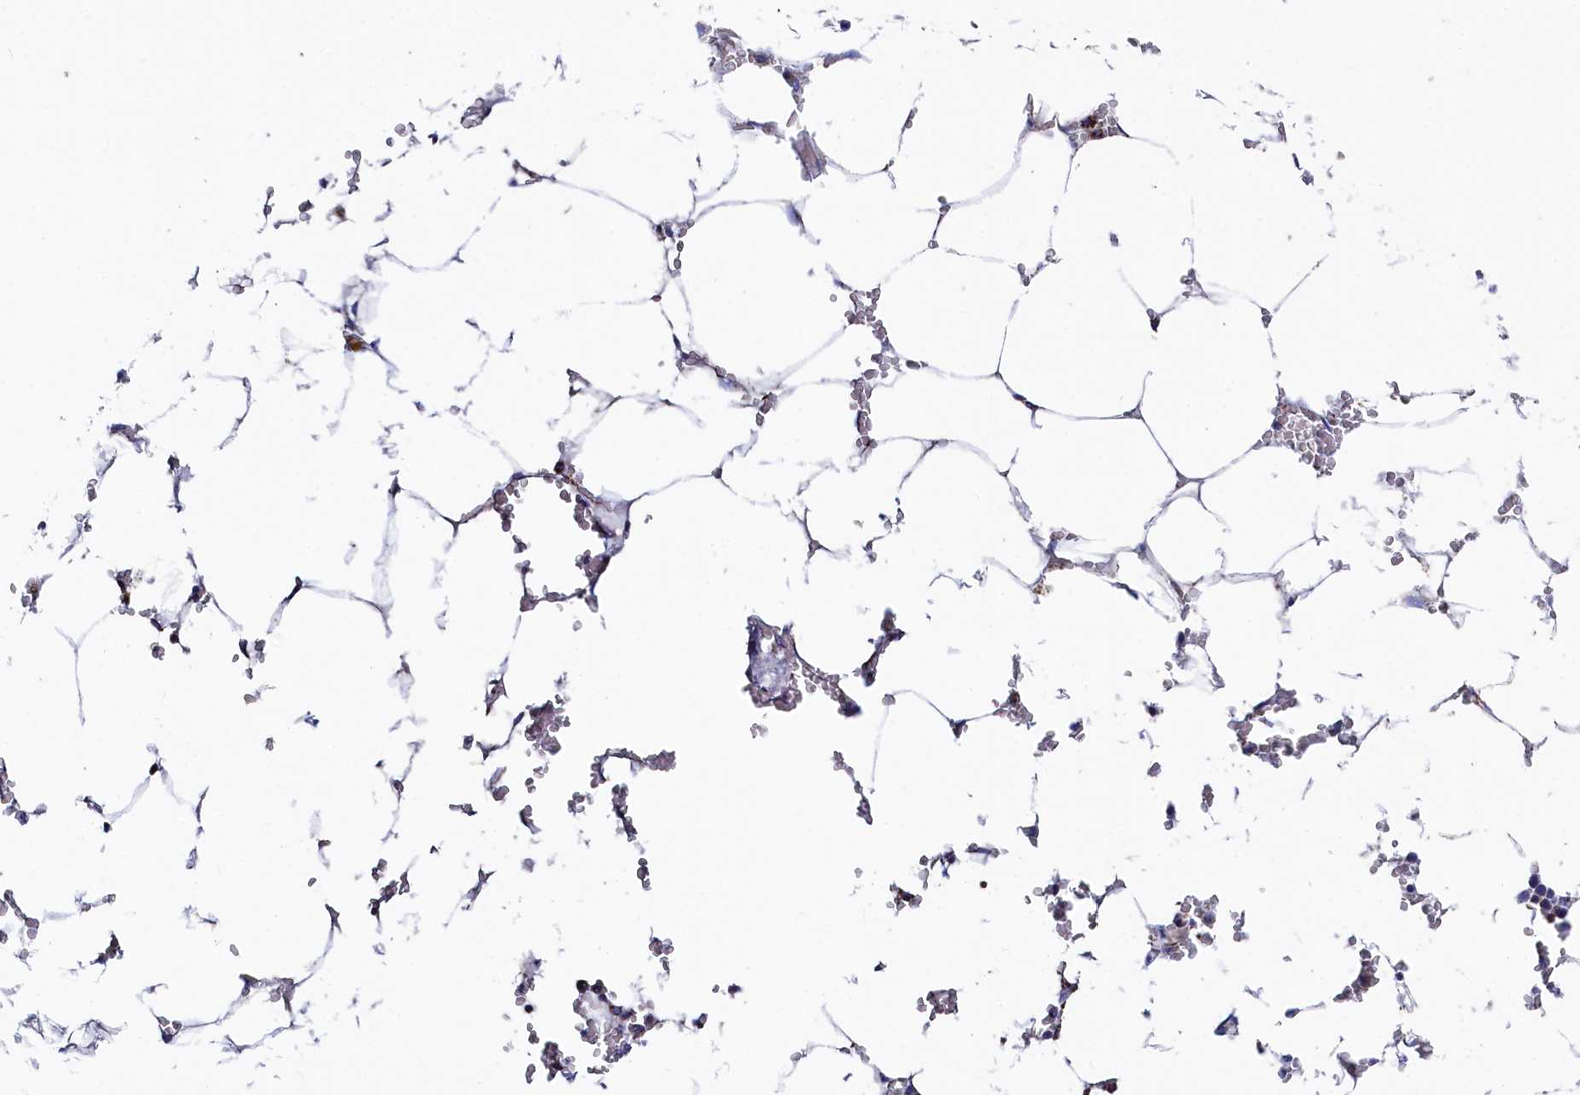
{"staining": {"intensity": "negative", "quantity": "none", "location": "none"}, "tissue": "bone marrow", "cell_type": "Hematopoietic cells", "image_type": "normal", "snomed": [{"axis": "morphology", "description": "Normal tissue, NOS"}, {"axis": "topography", "description": "Bone marrow"}], "caption": "Immunohistochemistry (IHC) photomicrograph of unremarkable bone marrow: human bone marrow stained with DAB shows no significant protein positivity in hematopoietic cells.", "gene": "MMAB", "patient": {"sex": "male", "age": 70}}